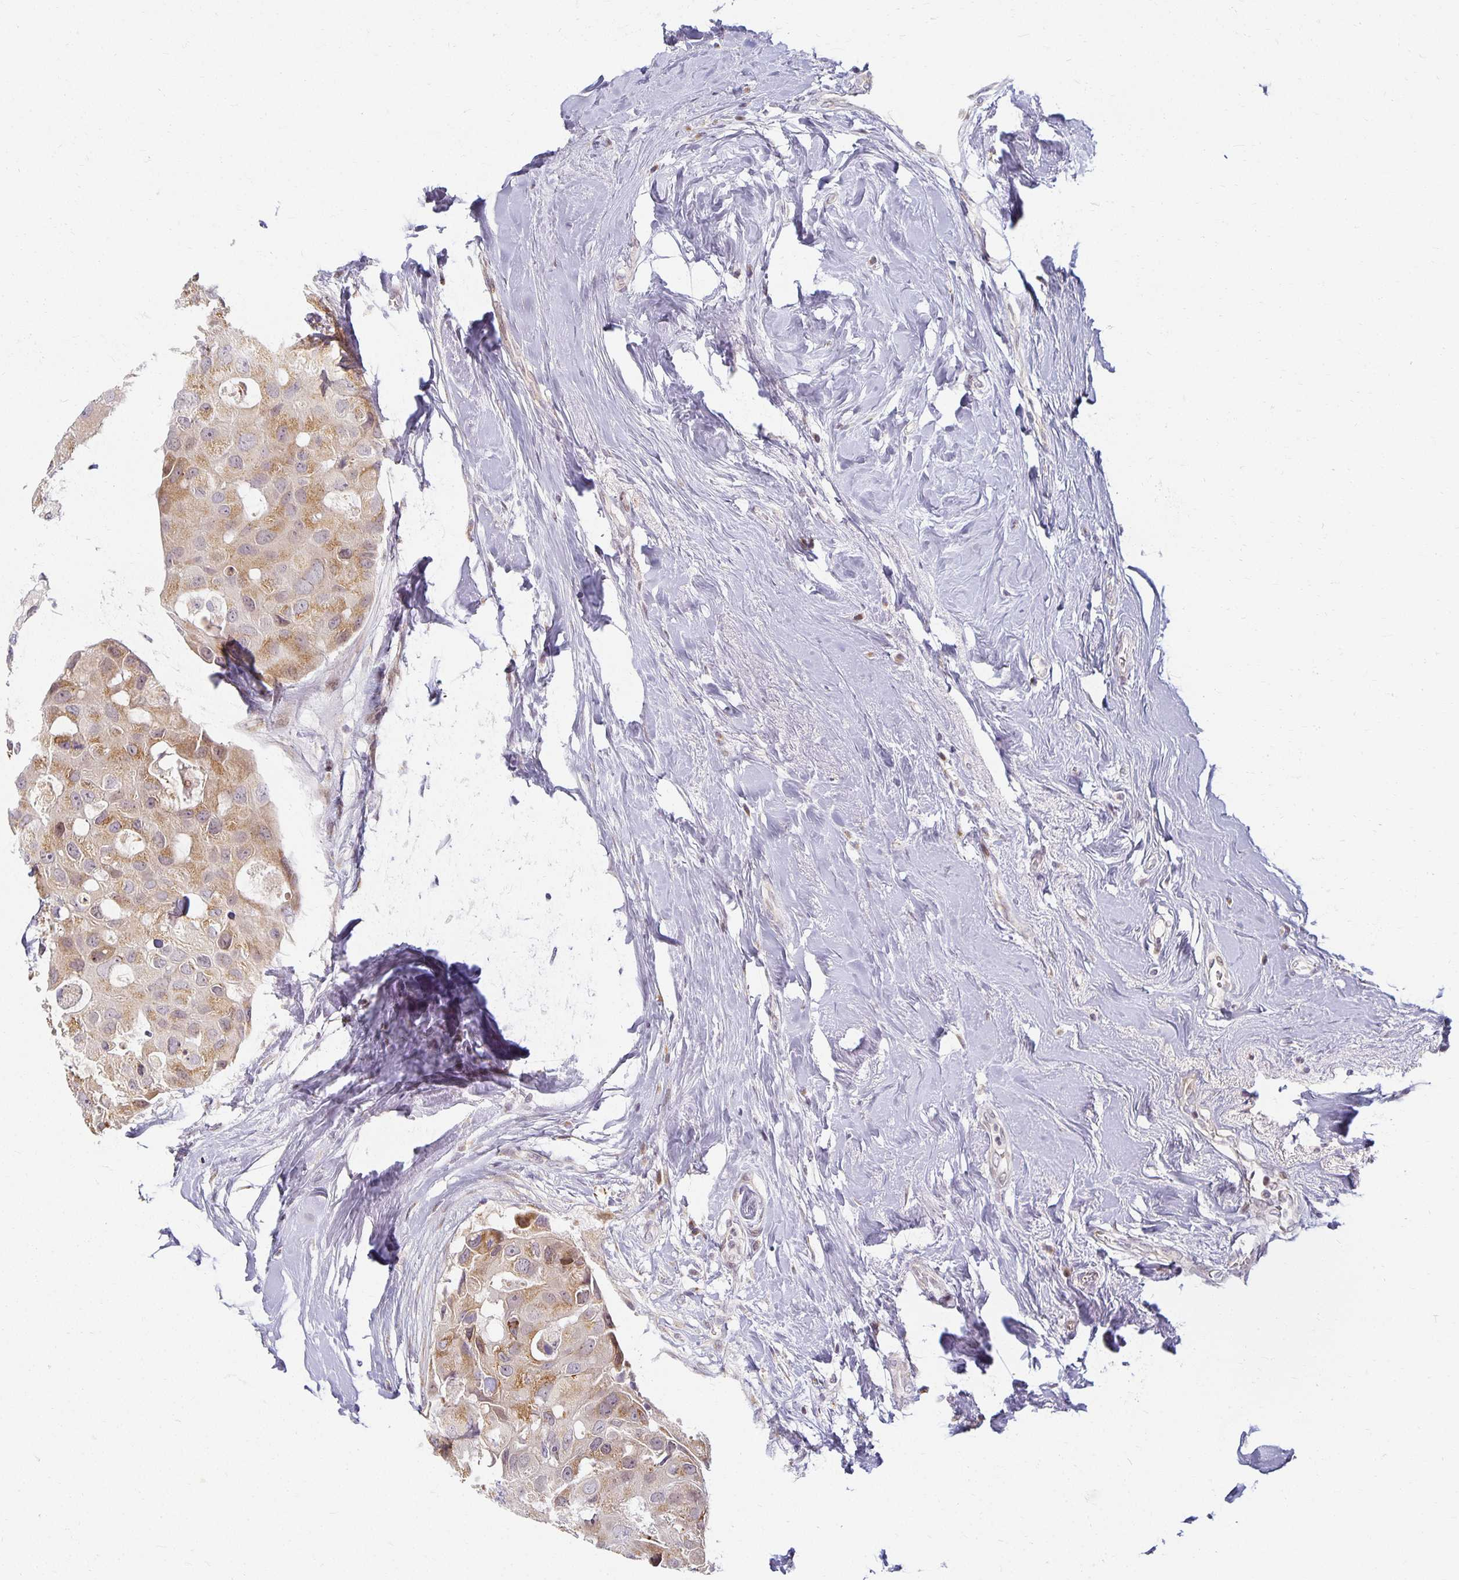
{"staining": {"intensity": "weak", "quantity": "25%-75%", "location": "cytoplasmic/membranous"}, "tissue": "breast cancer", "cell_type": "Tumor cells", "image_type": "cancer", "snomed": [{"axis": "morphology", "description": "Duct carcinoma"}, {"axis": "topography", "description": "Breast"}], "caption": "Breast cancer (infiltrating ductal carcinoma) stained with immunohistochemistry (IHC) demonstrates weak cytoplasmic/membranous staining in approximately 25%-75% of tumor cells. The staining is performed using DAB (3,3'-diaminobenzidine) brown chromogen to label protein expression. The nuclei are counter-stained blue using hematoxylin.", "gene": "EHF", "patient": {"sex": "female", "age": 43}}